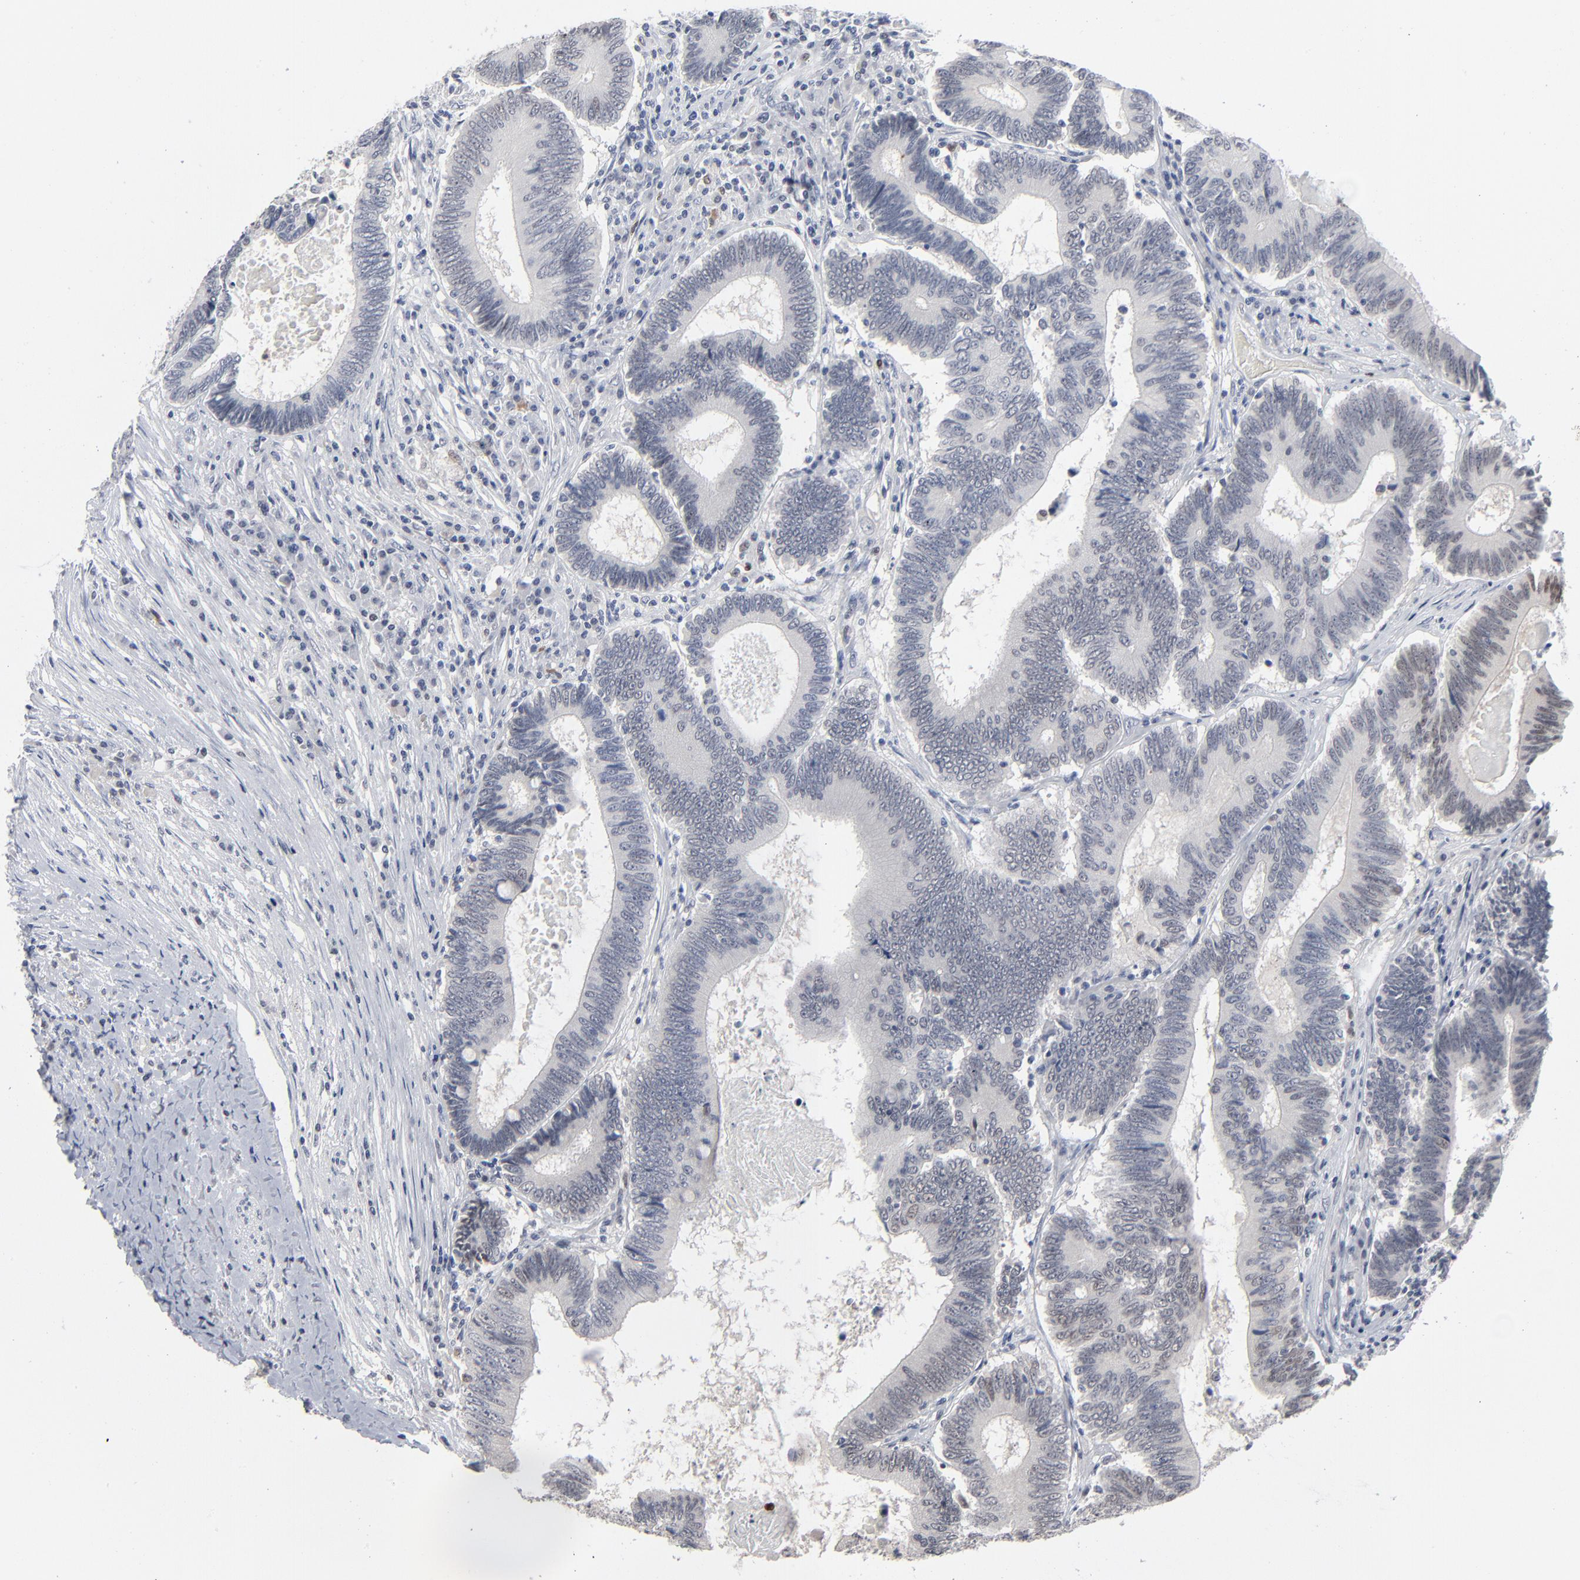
{"staining": {"intensity": "negative", "quantity": "none", "location": "none"}, "tissue": "colorectal cancer", "cell_type": "Tumor cells", "image_type": "cancer", "snomed": [{"axis": "morphology", "description": "Adenocarcinoma, NOS"}, {"axis": "topography", "description": "Colon"}], "caption": "An image of human colorectal cancer is negative for staining in tumor cells. (DAB (3,3'-diaminobenzidine) IHC, high magnification).", "gene": "FOXN2", "patient": {"sex": "female", "age": 78}}